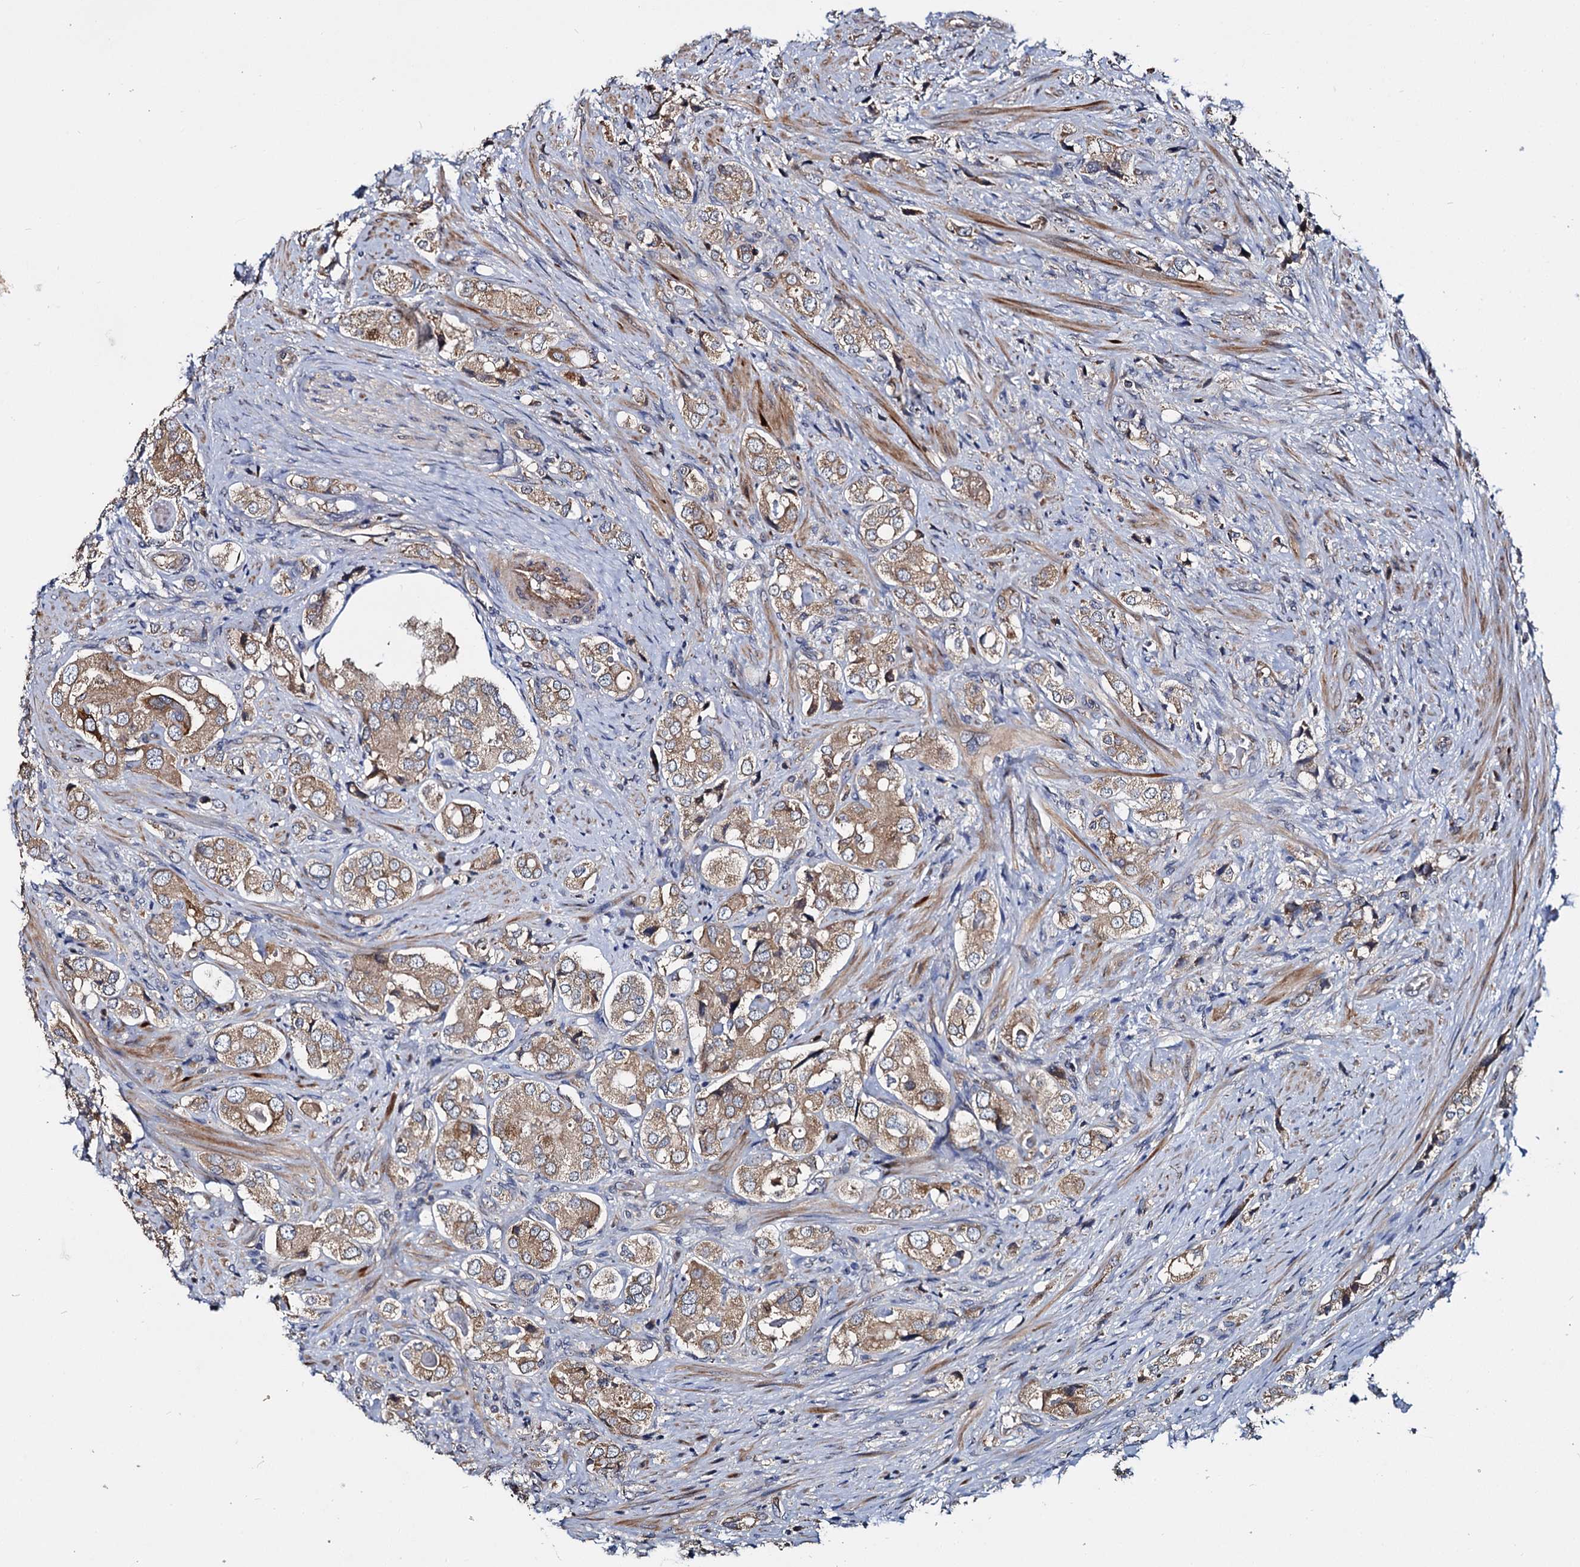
{"staining": {"intensity": "weak", "quantity": ">75%", "location": "cytoplasmic/membranous"}, "tissue": "prostate cancer", "cell_type": "Tumor cells", "image_type": "cancer", "snomed": [{"axis": "morphology", "description": "Adenocarcinoma, High grade"}, {"axis": "topography", "description": "Prostate"}], "caption": "Immunohistochemical staining of prostate cancer (adenocarcinoma (high-grade)) demonstrates low levels of weak cytoplasmic/membranous protein staining in about >75% of tumor cells.", "gene": "CEP192", "patient": {"sex": "male", "age": 65}}